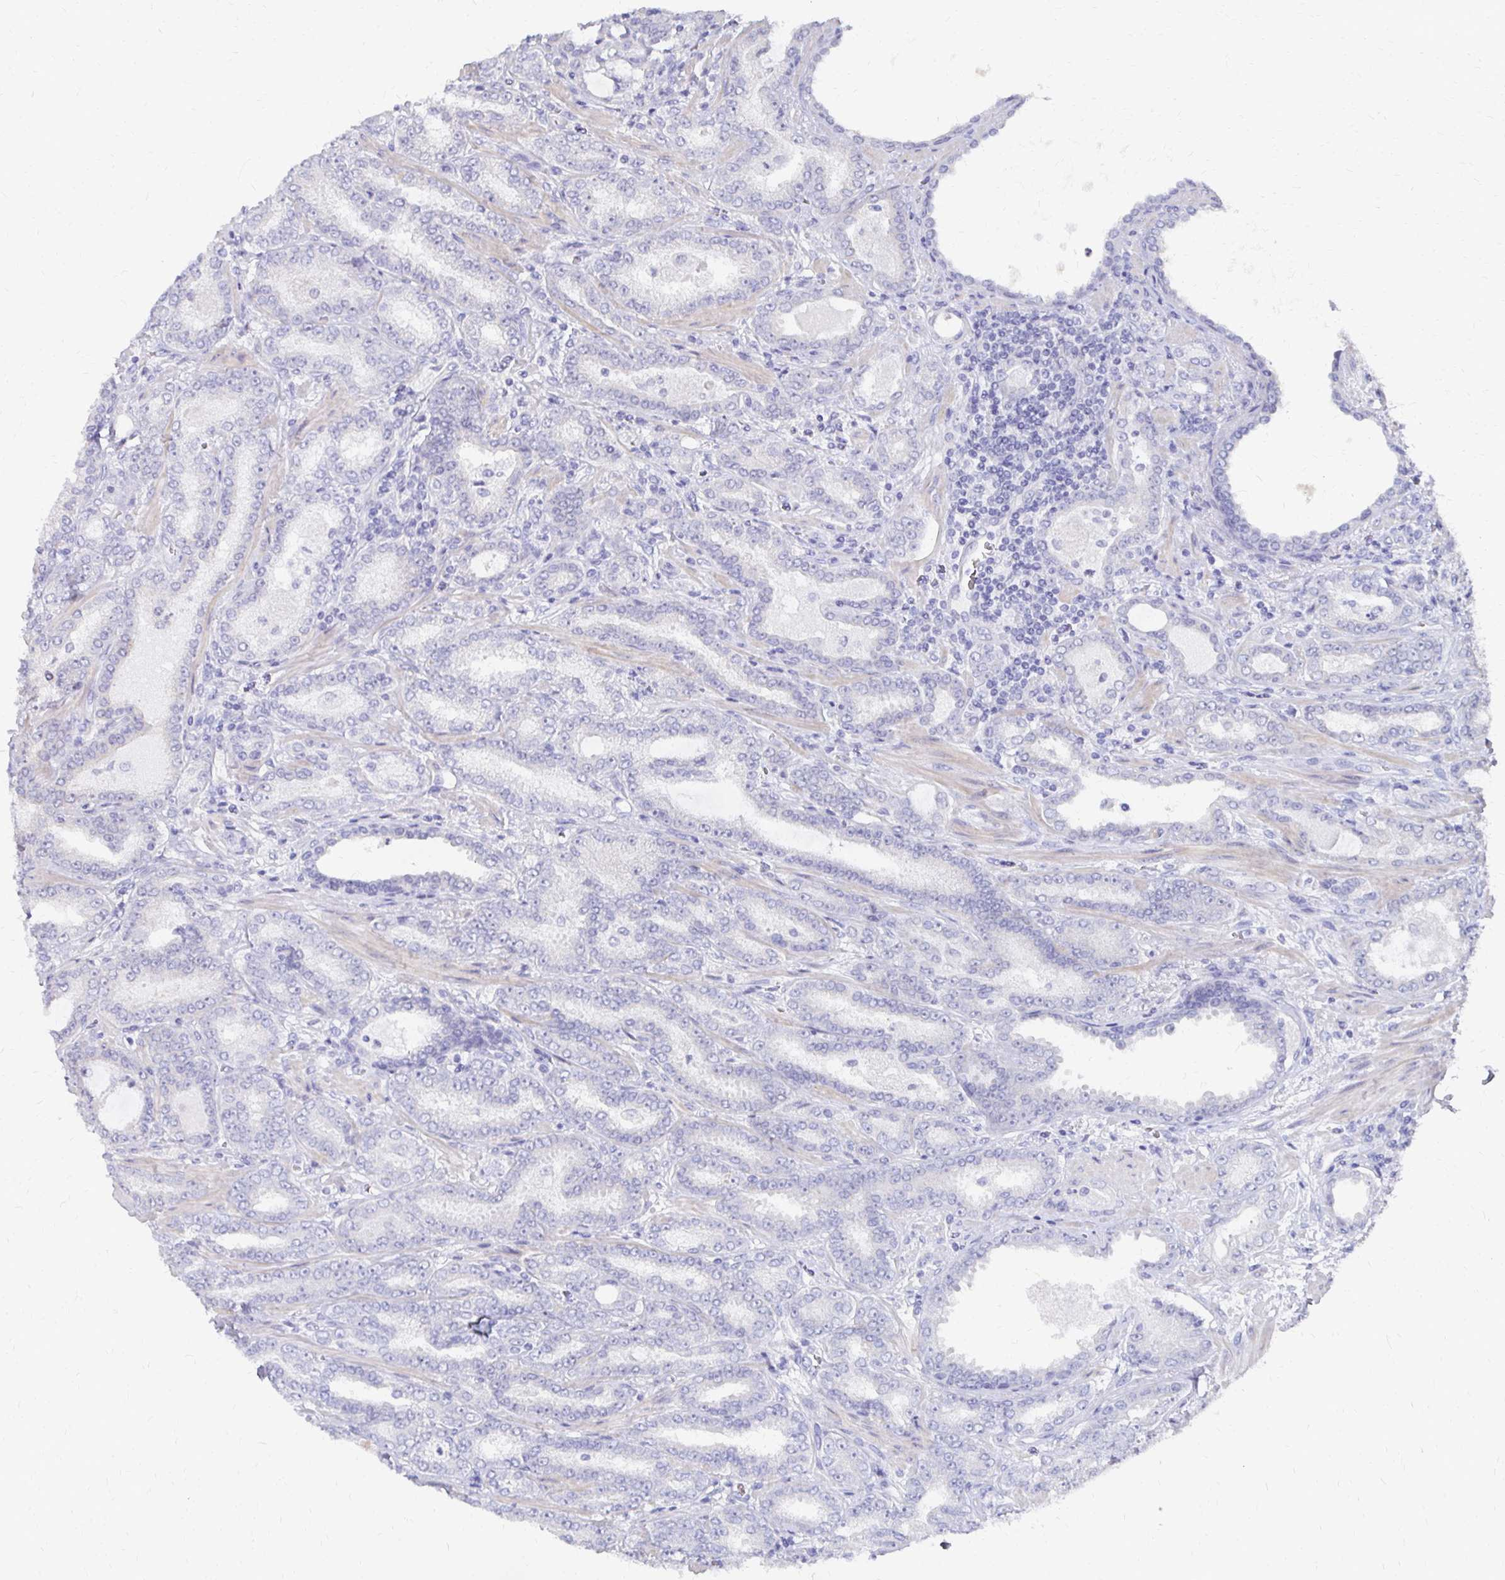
{"staining": {"intensity": "negative", "quantity": "none", "location": "none"}, "tissue": "prostate cancer", "cell_type": "Tumor cells", "image_type": "cancer", "snomed": [{"axis": "morphology", "description": "Adenocarcinoma, High grade"}, {"axis": "topography", "description": "Prostate"}], "caption": "Immunohistochemistry of prostate cancer reveals no staining in tumor cells. (Stains: DAB IHC with hematoxylin counter stain, Microscopy: brightfield microscopy at high magnification).", "gene": "SYCP3", "patient": {"sex": "male", "age": 72}}